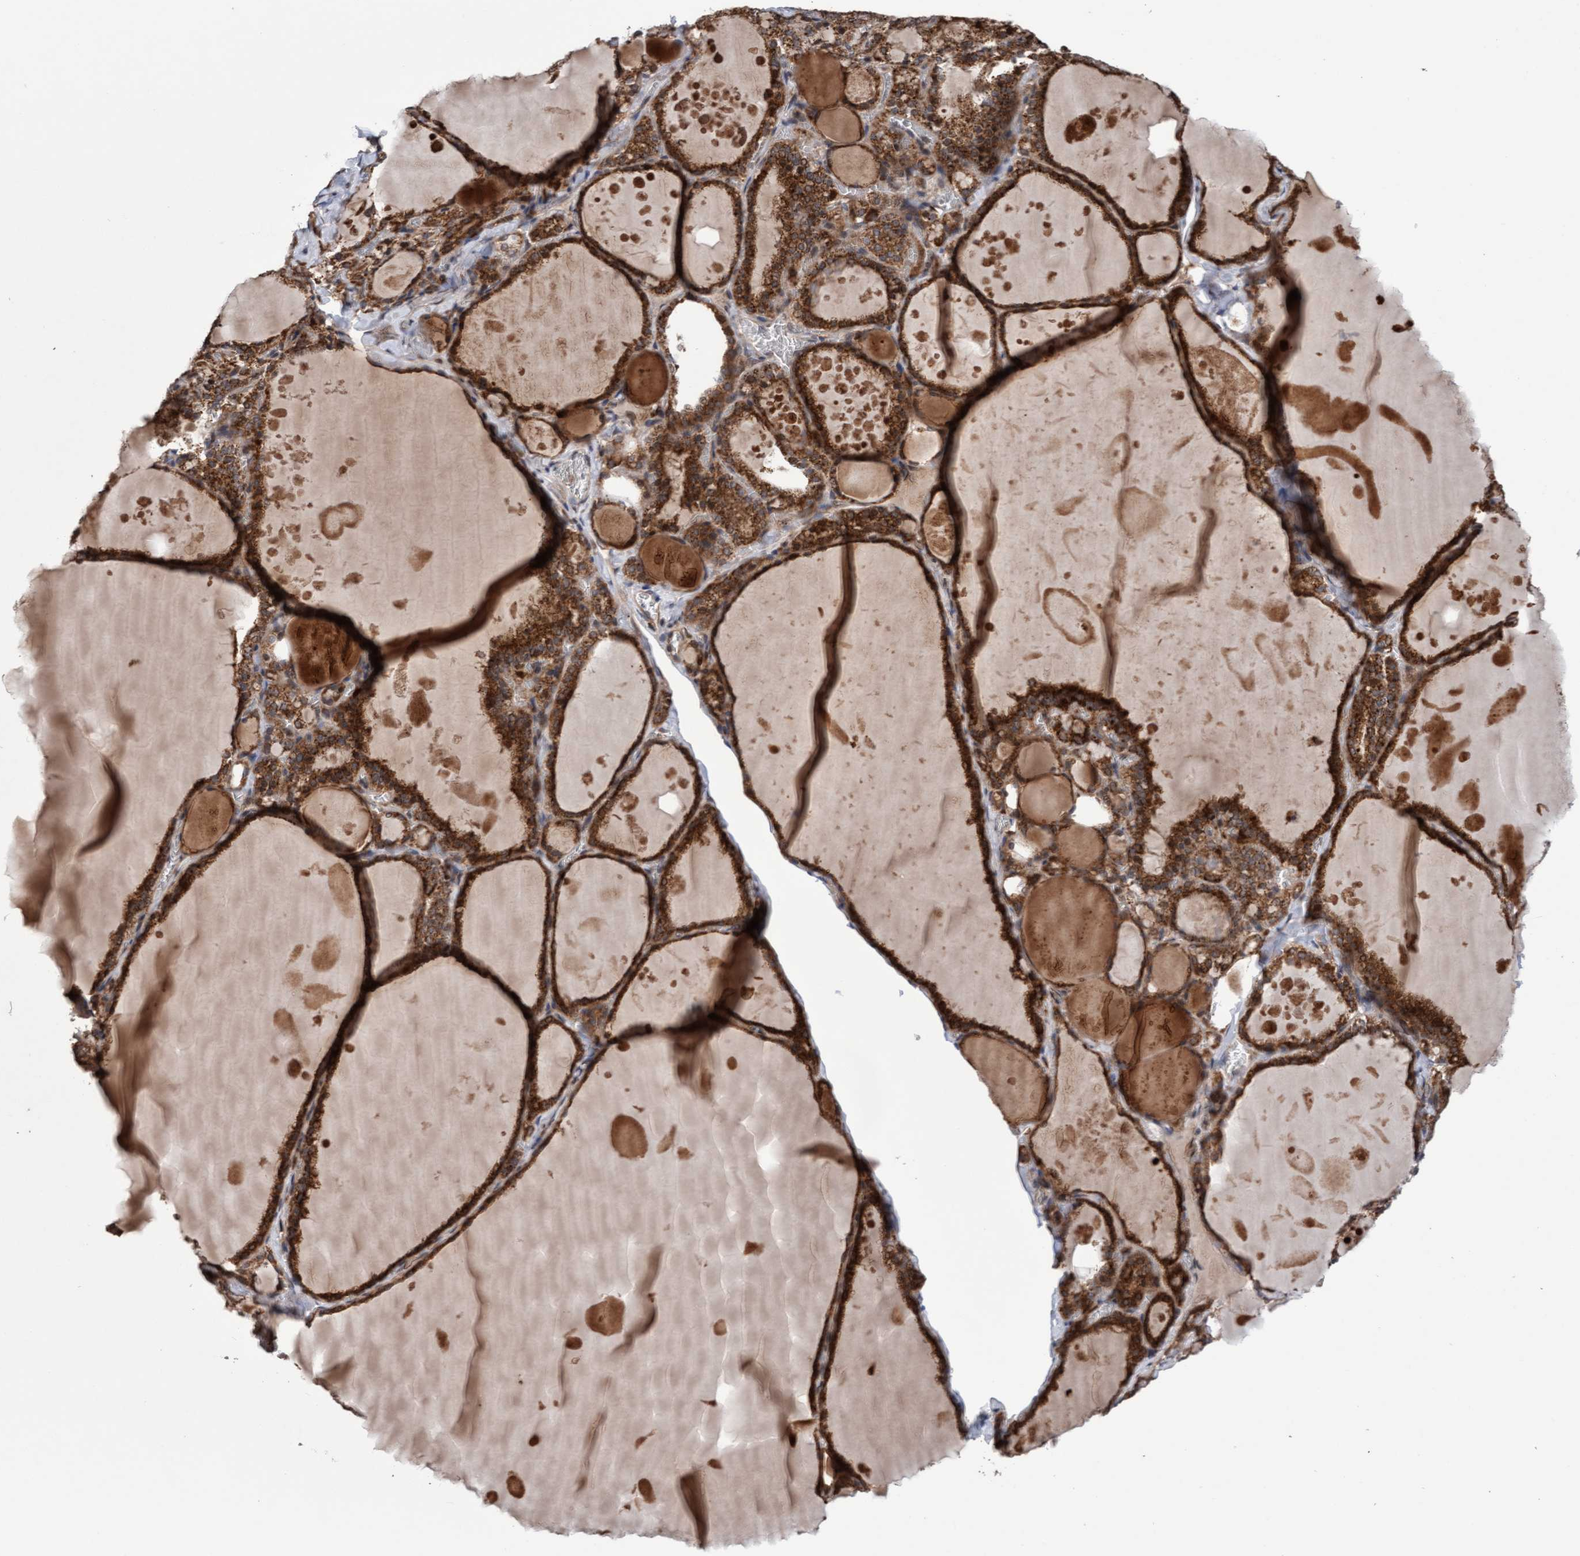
{"staining": {"intensity": "strong", "quantity": ">75%", "location": "cytoplasmic/membranous"}, "tissue": "thyroid gland", "cell_type": "Glandular cells", "image_type": "normal", "snomed": [{"axis": "morphology", "description": "Normal tissue, NOS"}, {"axis": "topography", "description": "Thyroid gland"}], "caption": "Immunohistochemical staining of benign human thyroid gland reveals strong cytoplasmic/membranous protein staining in about >75% of glandular cells. (DAB IHC, brown staining for protein, blue staining for nuclei).", "gene": "PECR", "patient": {"sex": "male", "age": 56}}